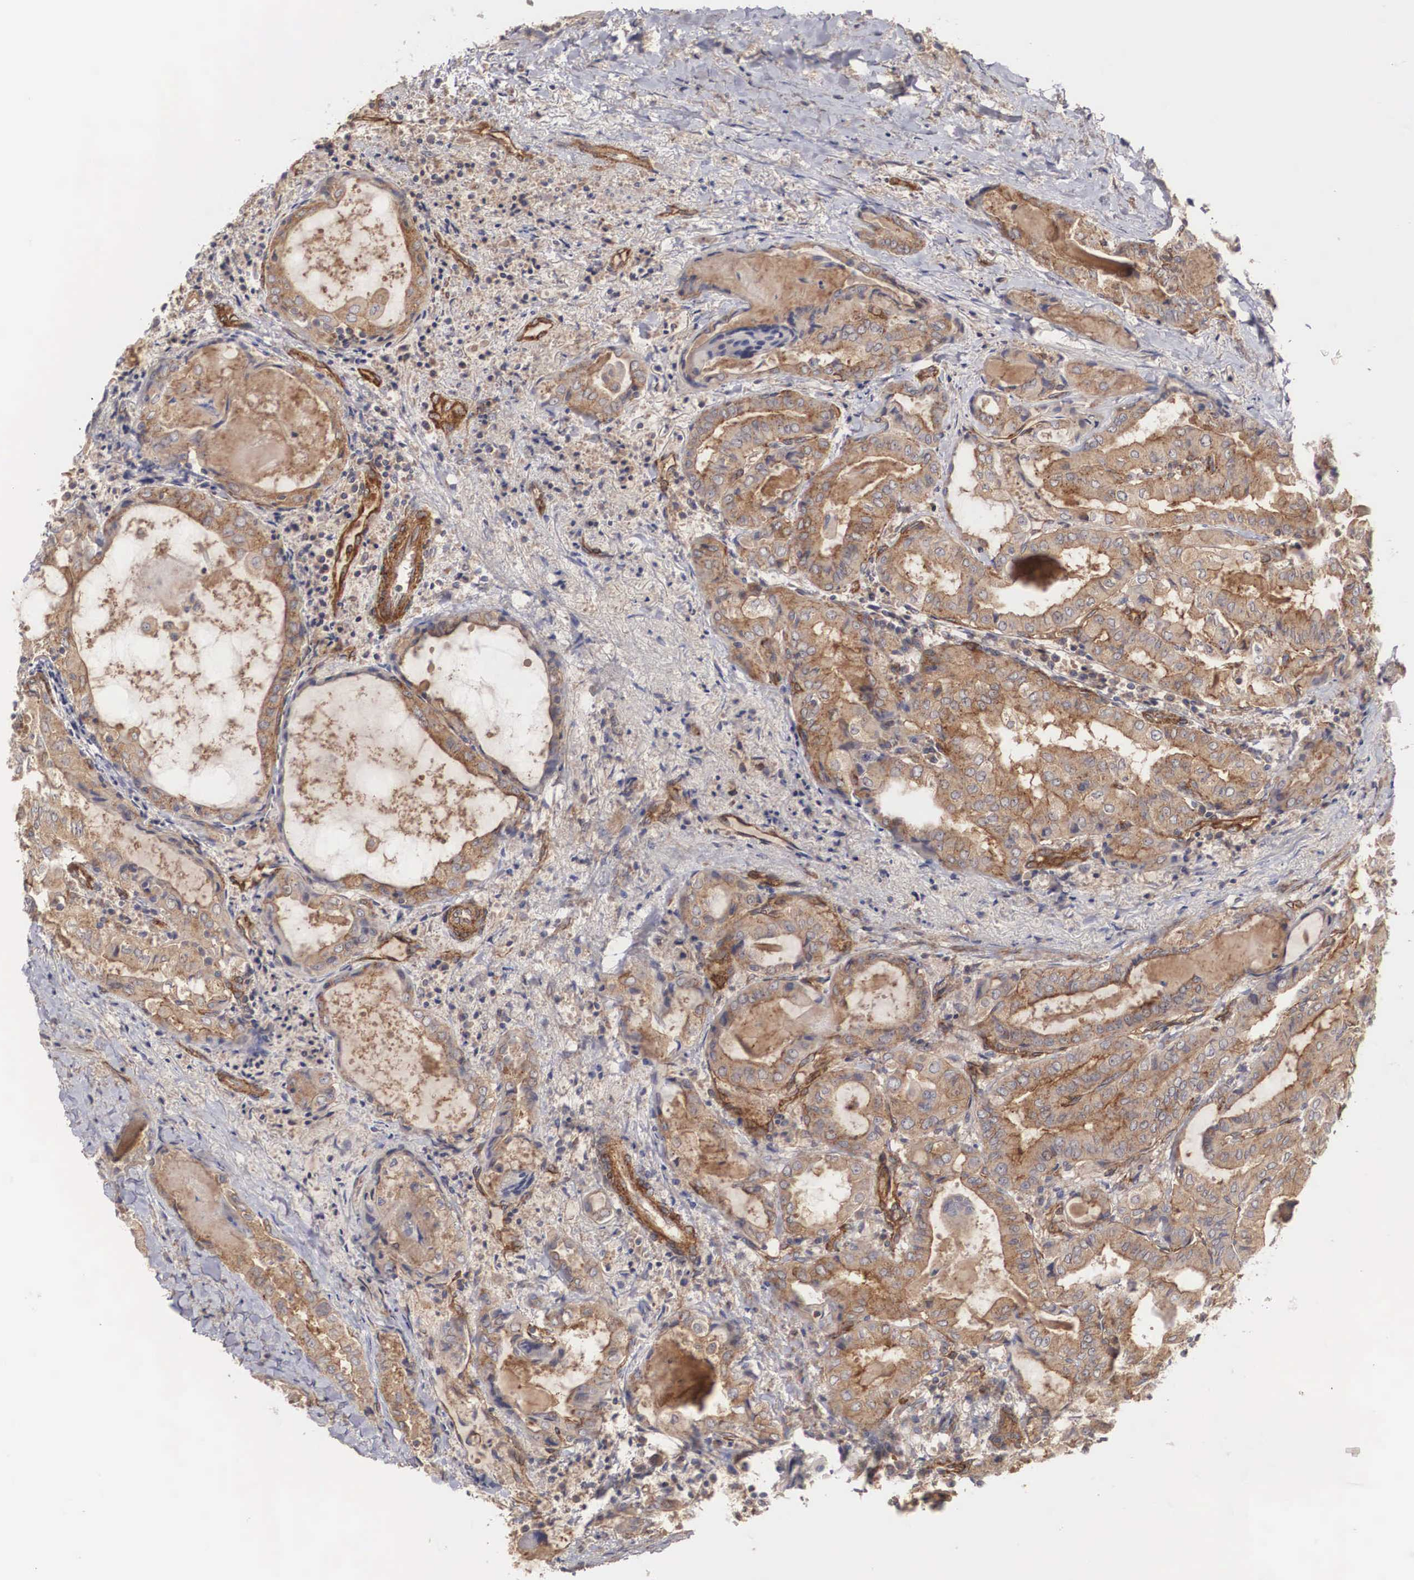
{"staining": {"intensity": "moderate", "quantity": ">75%", "location": "cytoplasmic/membranous"}, "tissue": "thyroid cancer", "cell_type": "Tumor cells", "image_type": "cancer", "snomed": [{"axis": "morphology", "description": "Papillary adenocarcinoma, NOS"}, {"axis": "topography", "description": "Thyroid gland"}], "caption": "This is an image of immunohistochemistry staining of thyroid papillary adenocarcinoma, which shows moderate positivity in the cytoplasmic/membranous of tumor cells.", "gene": "ARMCX4", "patient": {"sex": "female", "age": 71}}